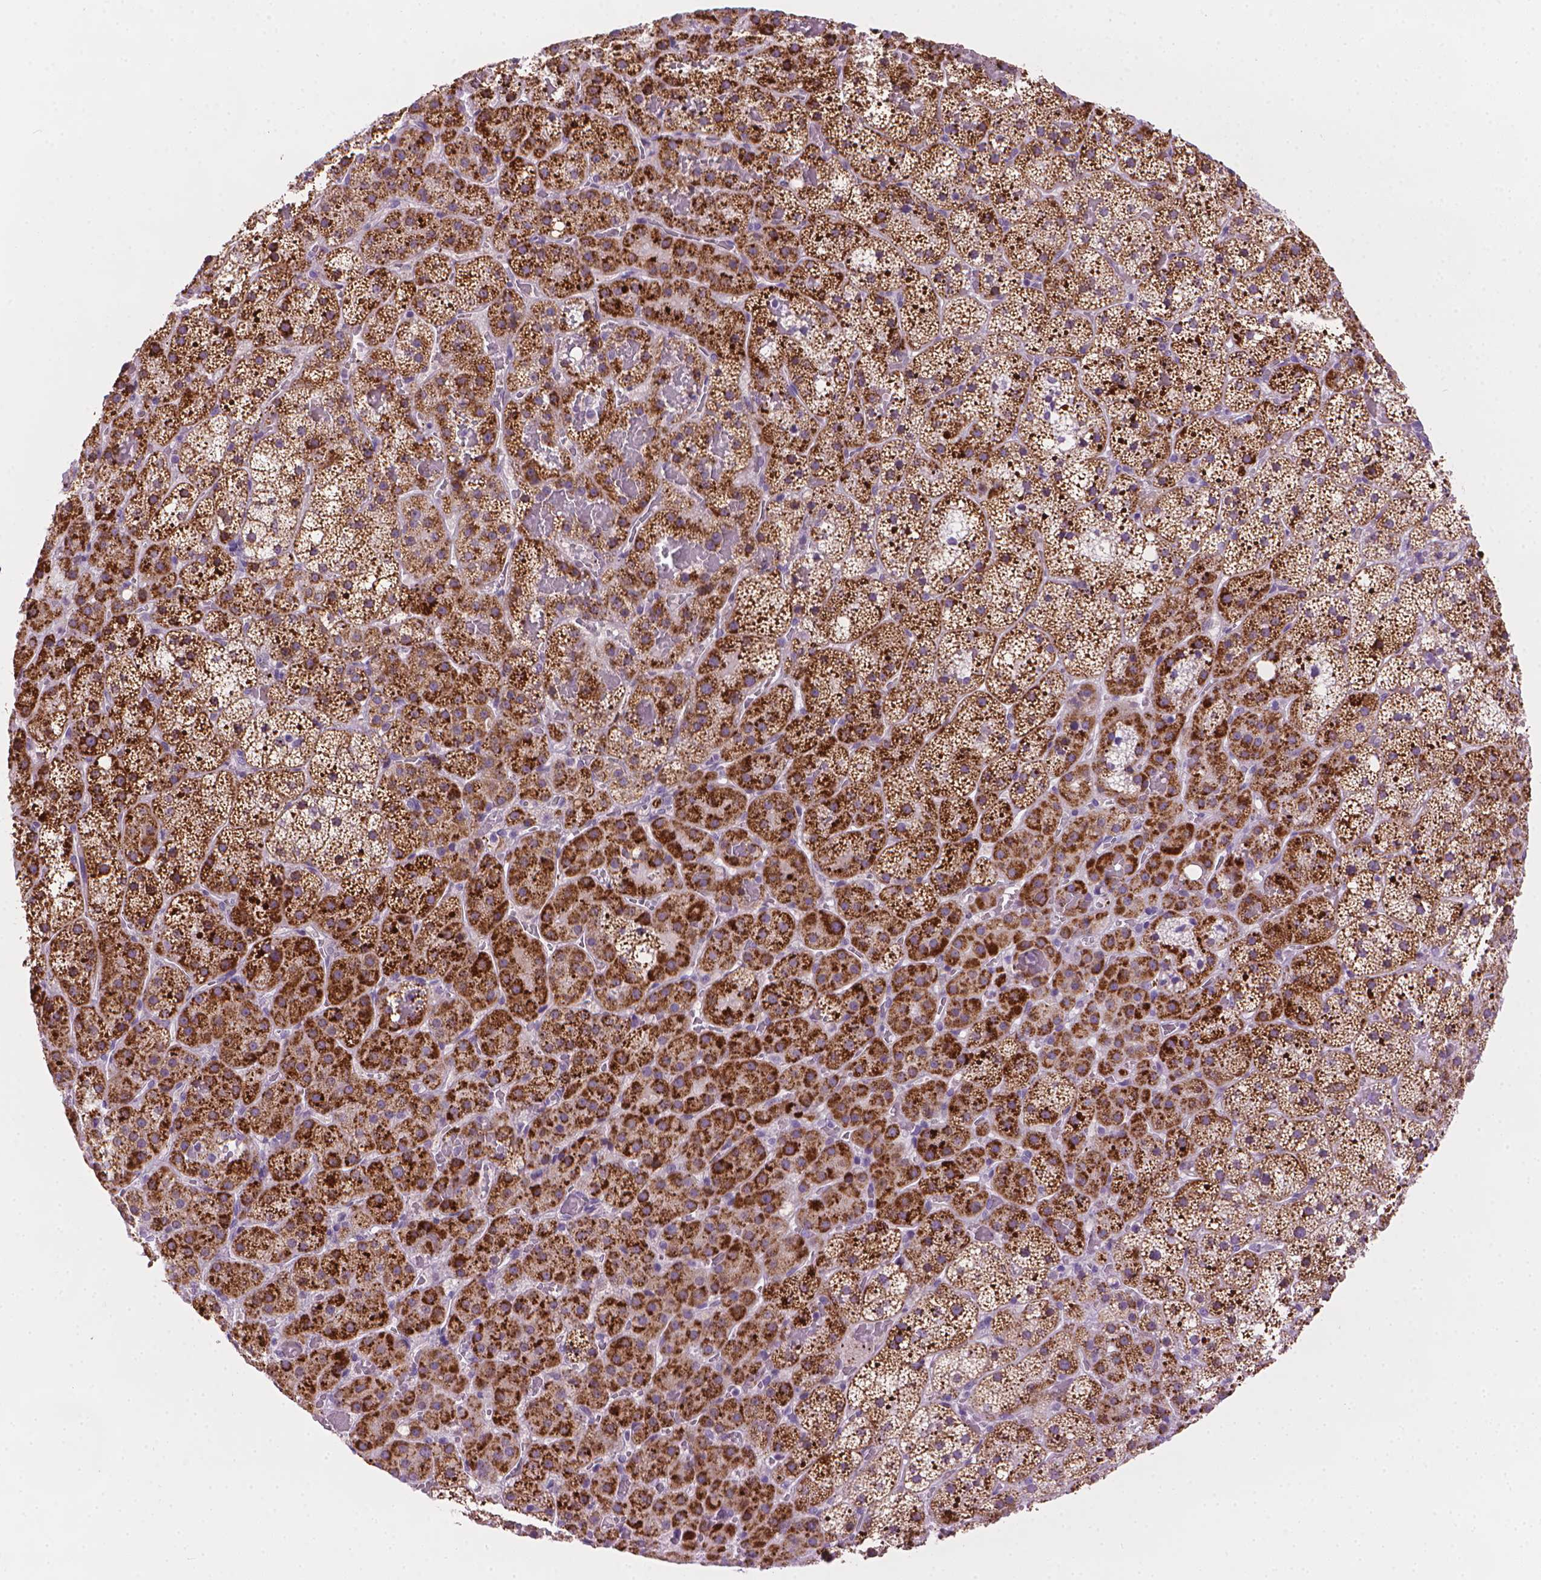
{"staining": {"intensity": "strong", "quantity": ">75%", "location": "cytoplasmic/membranous"}, "tissue": "adrenal gland", "cell_type": "Glandular cells", "image_type": "normal", "snomed": [{"axis": "morphology", "description": "Normal tissue, NOS"}, {"axis": "topography", "description": "Adrenal gland"}], "caption": "Benign adrenal gland was stained to show a protein in brown. There is high levels of strong cytoplasmic/membranous staining in approximately >75% of glandular cells. (IHC, brightfield microscopy, high magnification).", "gene": "MLANA", "patient": {"sex": "male", "age": 53}}